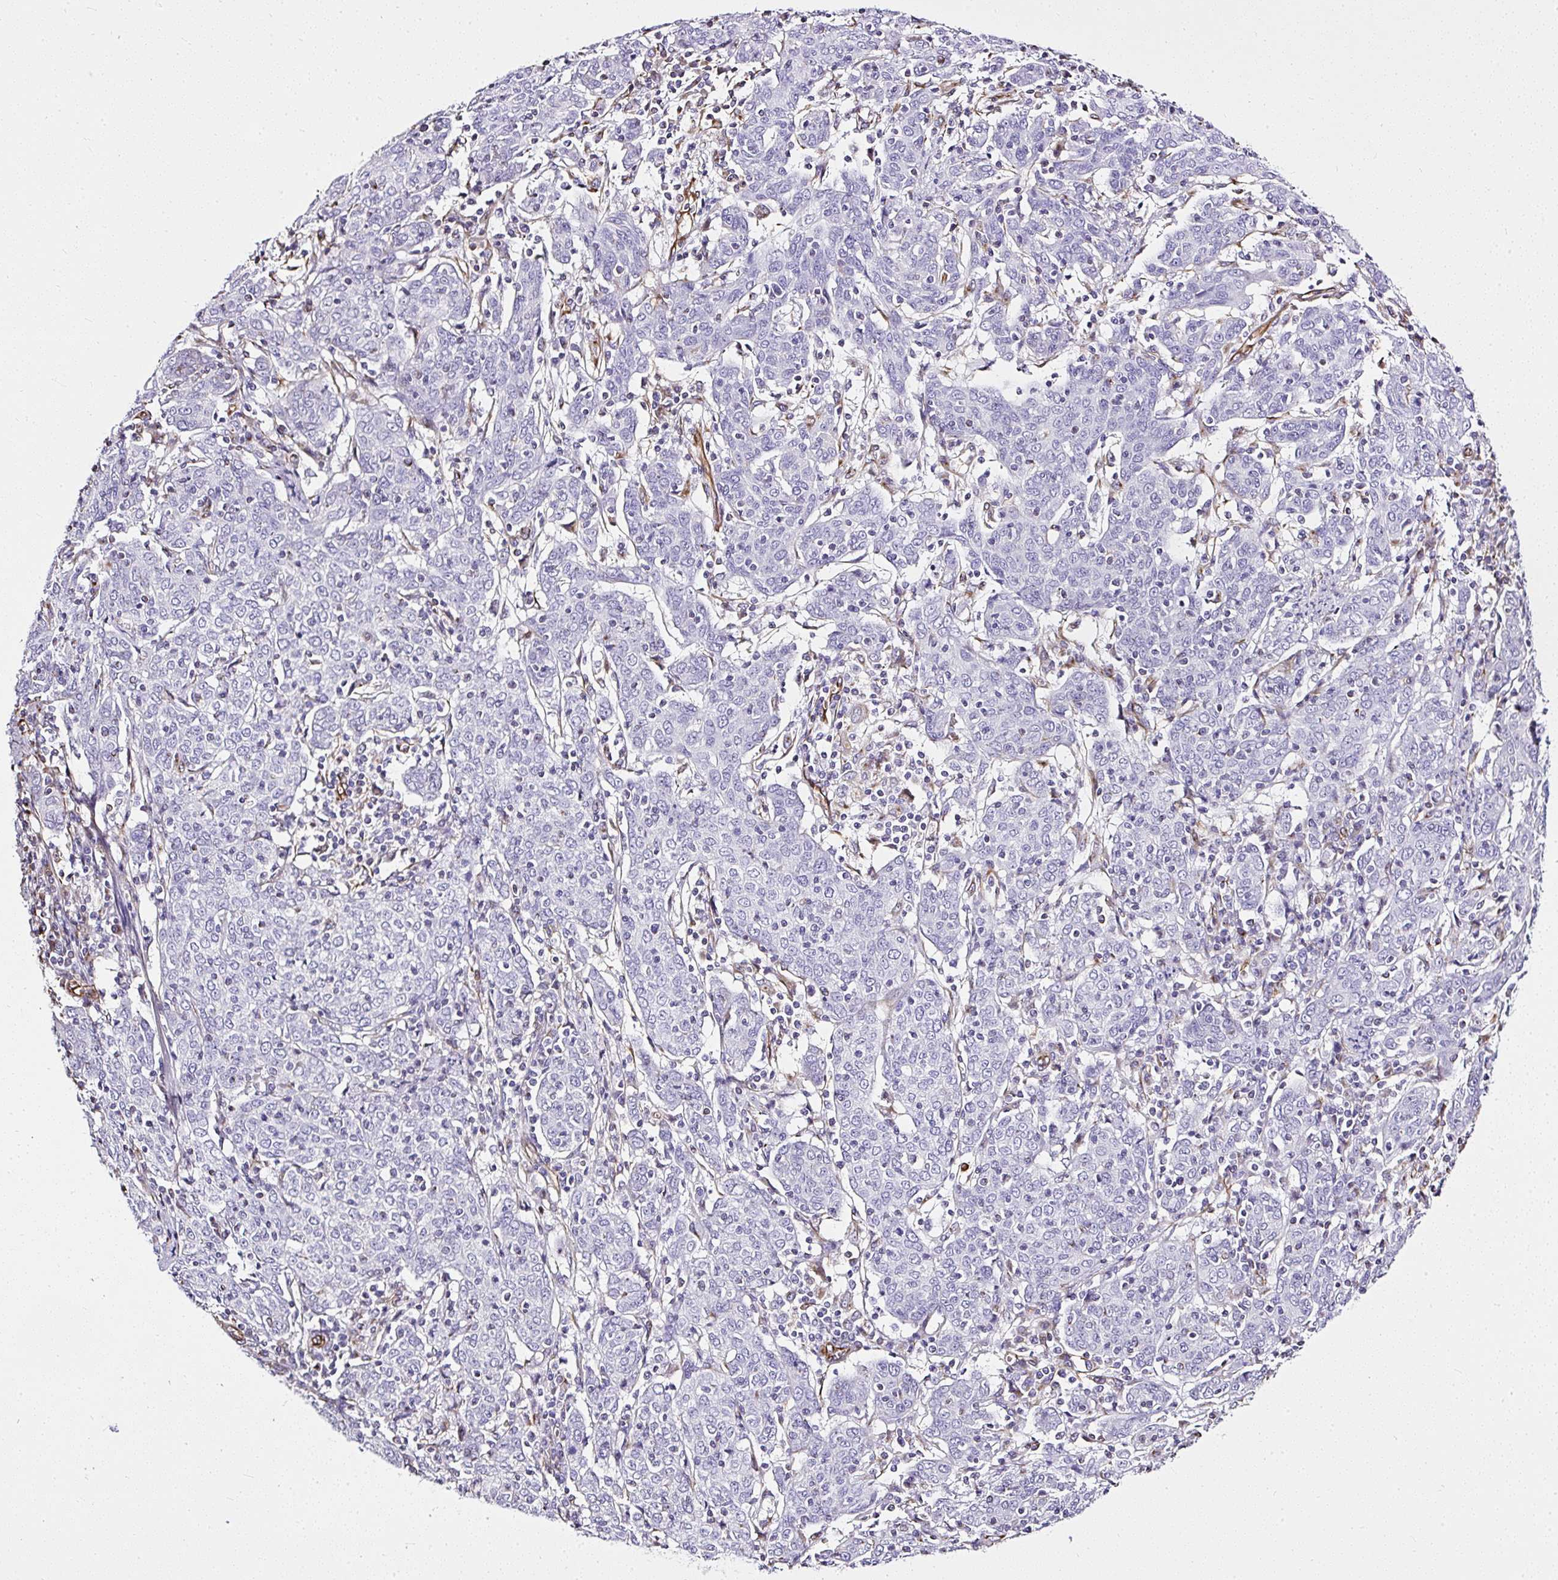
{"staining": {"intensity": "negative", "quantity": "none", "location": "none"}, "tissue": "cervical cancer", "cell_type": "Tumor cells", "image_type": "cancer", "snomed": [{"axis": "morphology", "description": "Squamous cell carcinoma, NOS"}, {"axis": "topography", "description": "Cervix"}], "caption": "This image is of cervical cancer (squamous cell carcinoma) stained with immunohistochemistry (IHC) to label a protein in brown with the nuclei are counter-stained blue. There is no positivity in tumor cells.", "gene": "PLS1", "patient": {"sex": "female", "age": 67}}